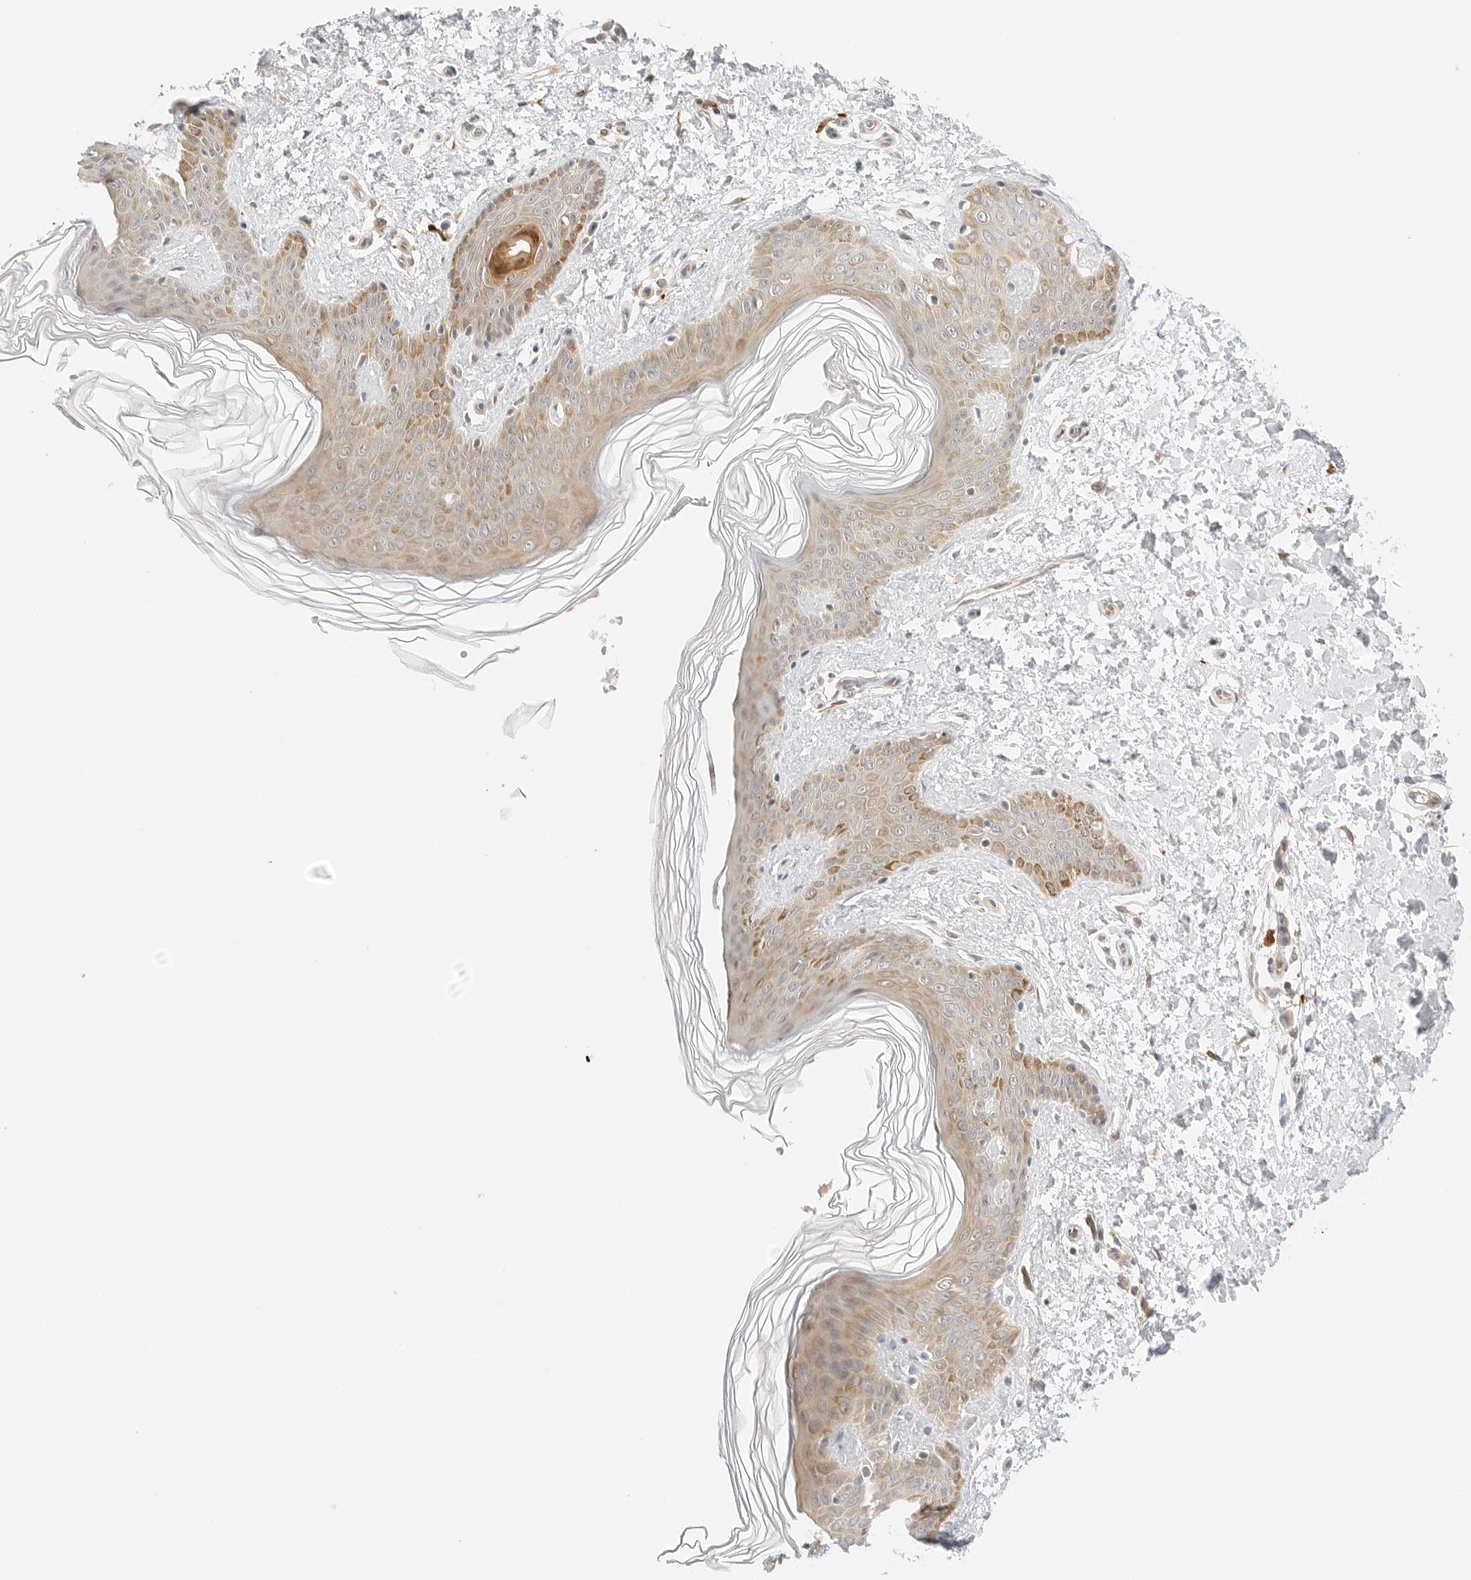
{"staining": {"intensity": "negative", "quantity": "none", "location": "none"}, "tissue": "skin", "cell_type": "Fibroblasts", "image_type": "normal", "snomed": [{"axis": "morphology", "description": "Normal tissue, NOS"}, {"axis": "morphology", "description": "Neoplasm, benign, NOS"}, {"axis": "topography", "description": "Skin"}, {"axis": "topography", "description": "Soft tissue"}], "caption": "DAB (3,3'-diaminobenzidine) immunohistochemical staining of normal skin displays no significant staining in fibroblasts. (DAB (3,3'-diaminobenzidine) IHC with hematoxylin counter stain).", "gene": "TEKT2", "patient": {"sex": "male", "age": 26}}